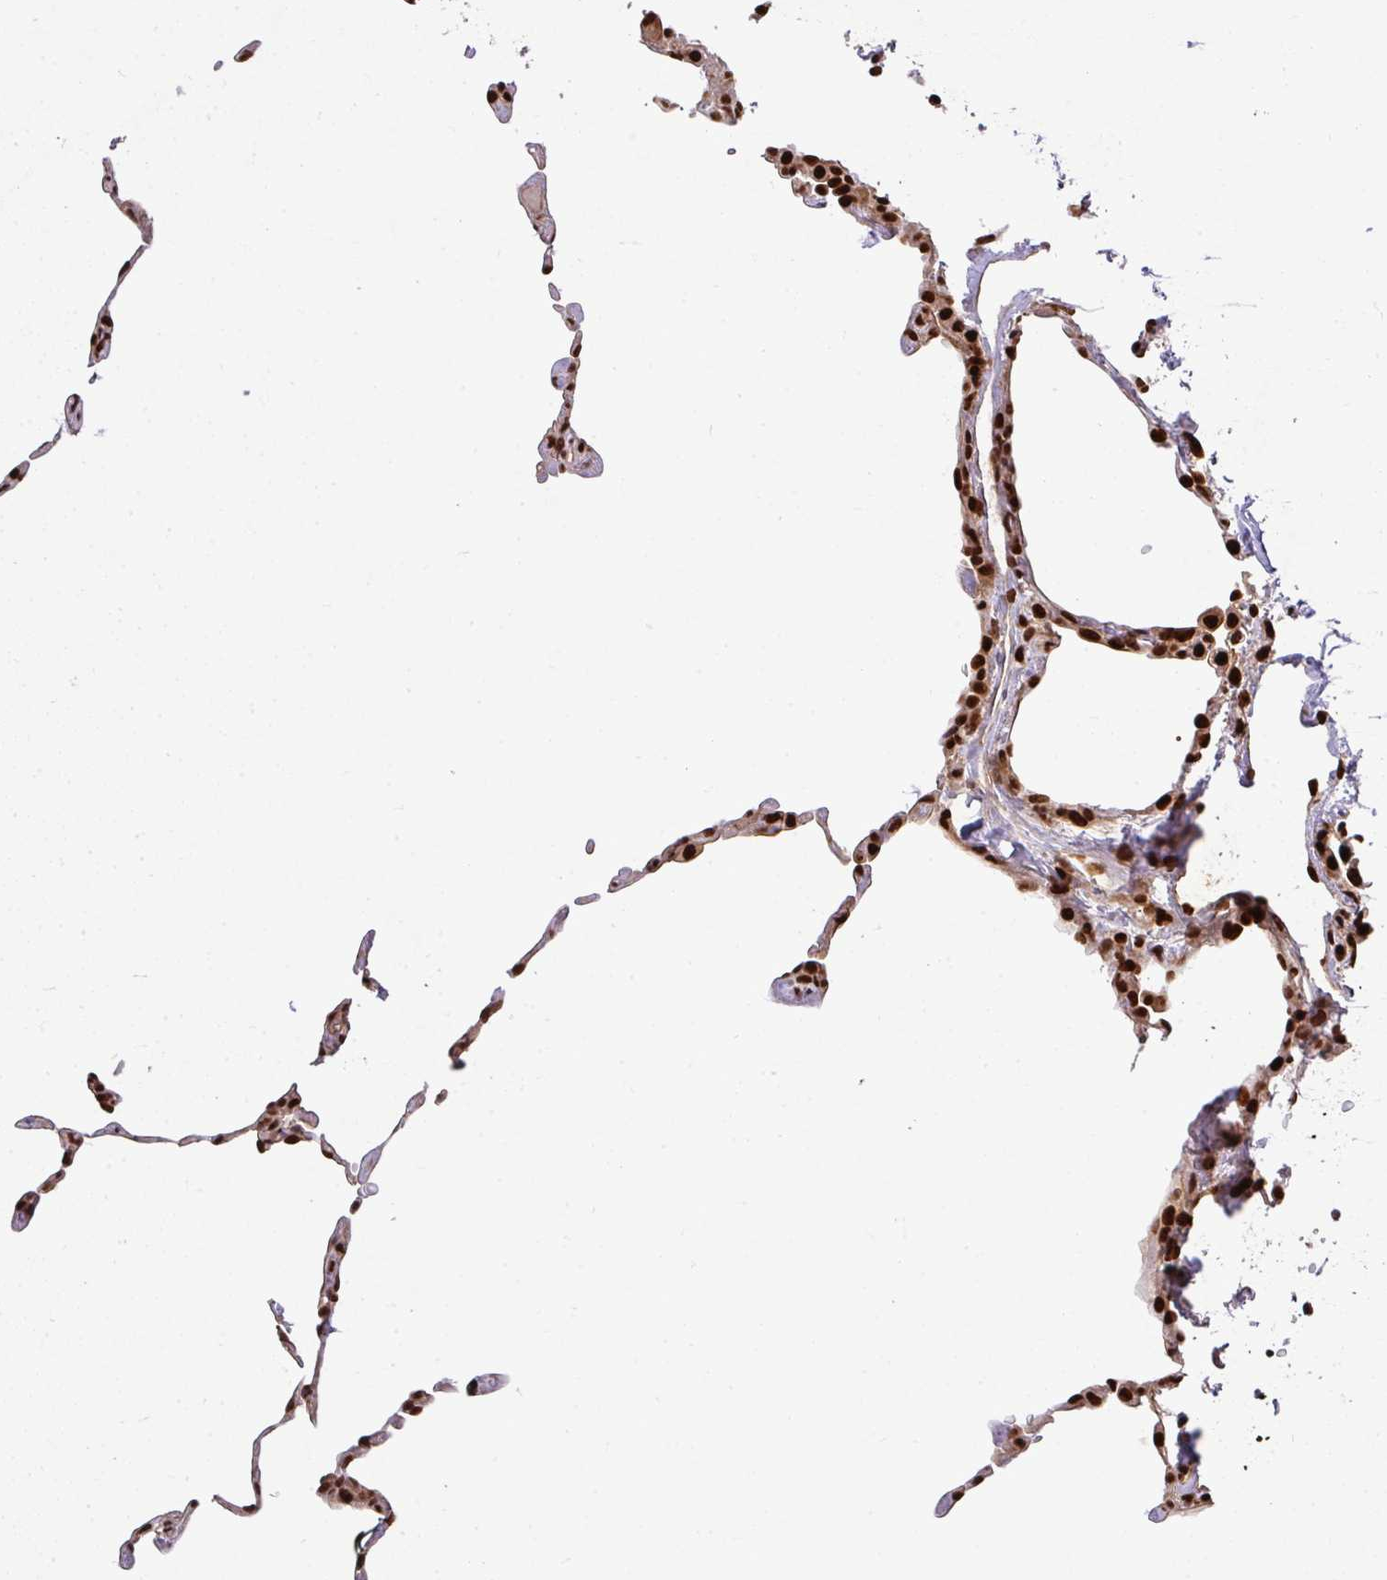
{"staining": {"intensity": "strong", "quantity": ">75%", "location": "nuclear"}, "tissue": "lung", "cell_type": "Alveolar cells", "image_type": "normal", "snomed": [{"axis": "morphology", "description": "Normal tissue, NOS"}, {"axis": "topography", "description": "Lung"}], "caption": "Alveolar cells exhibit high levels of strong nuclear positivity in about >75% of cells in normal lung. The staining was performed using DAB to visualize the protein expression in brown, while the nuclei were stained in blue with hematoxylin (Magnification: 20x).", "gene": "U2AF1L4", "patient": {"sex": "female", "age": 57}}